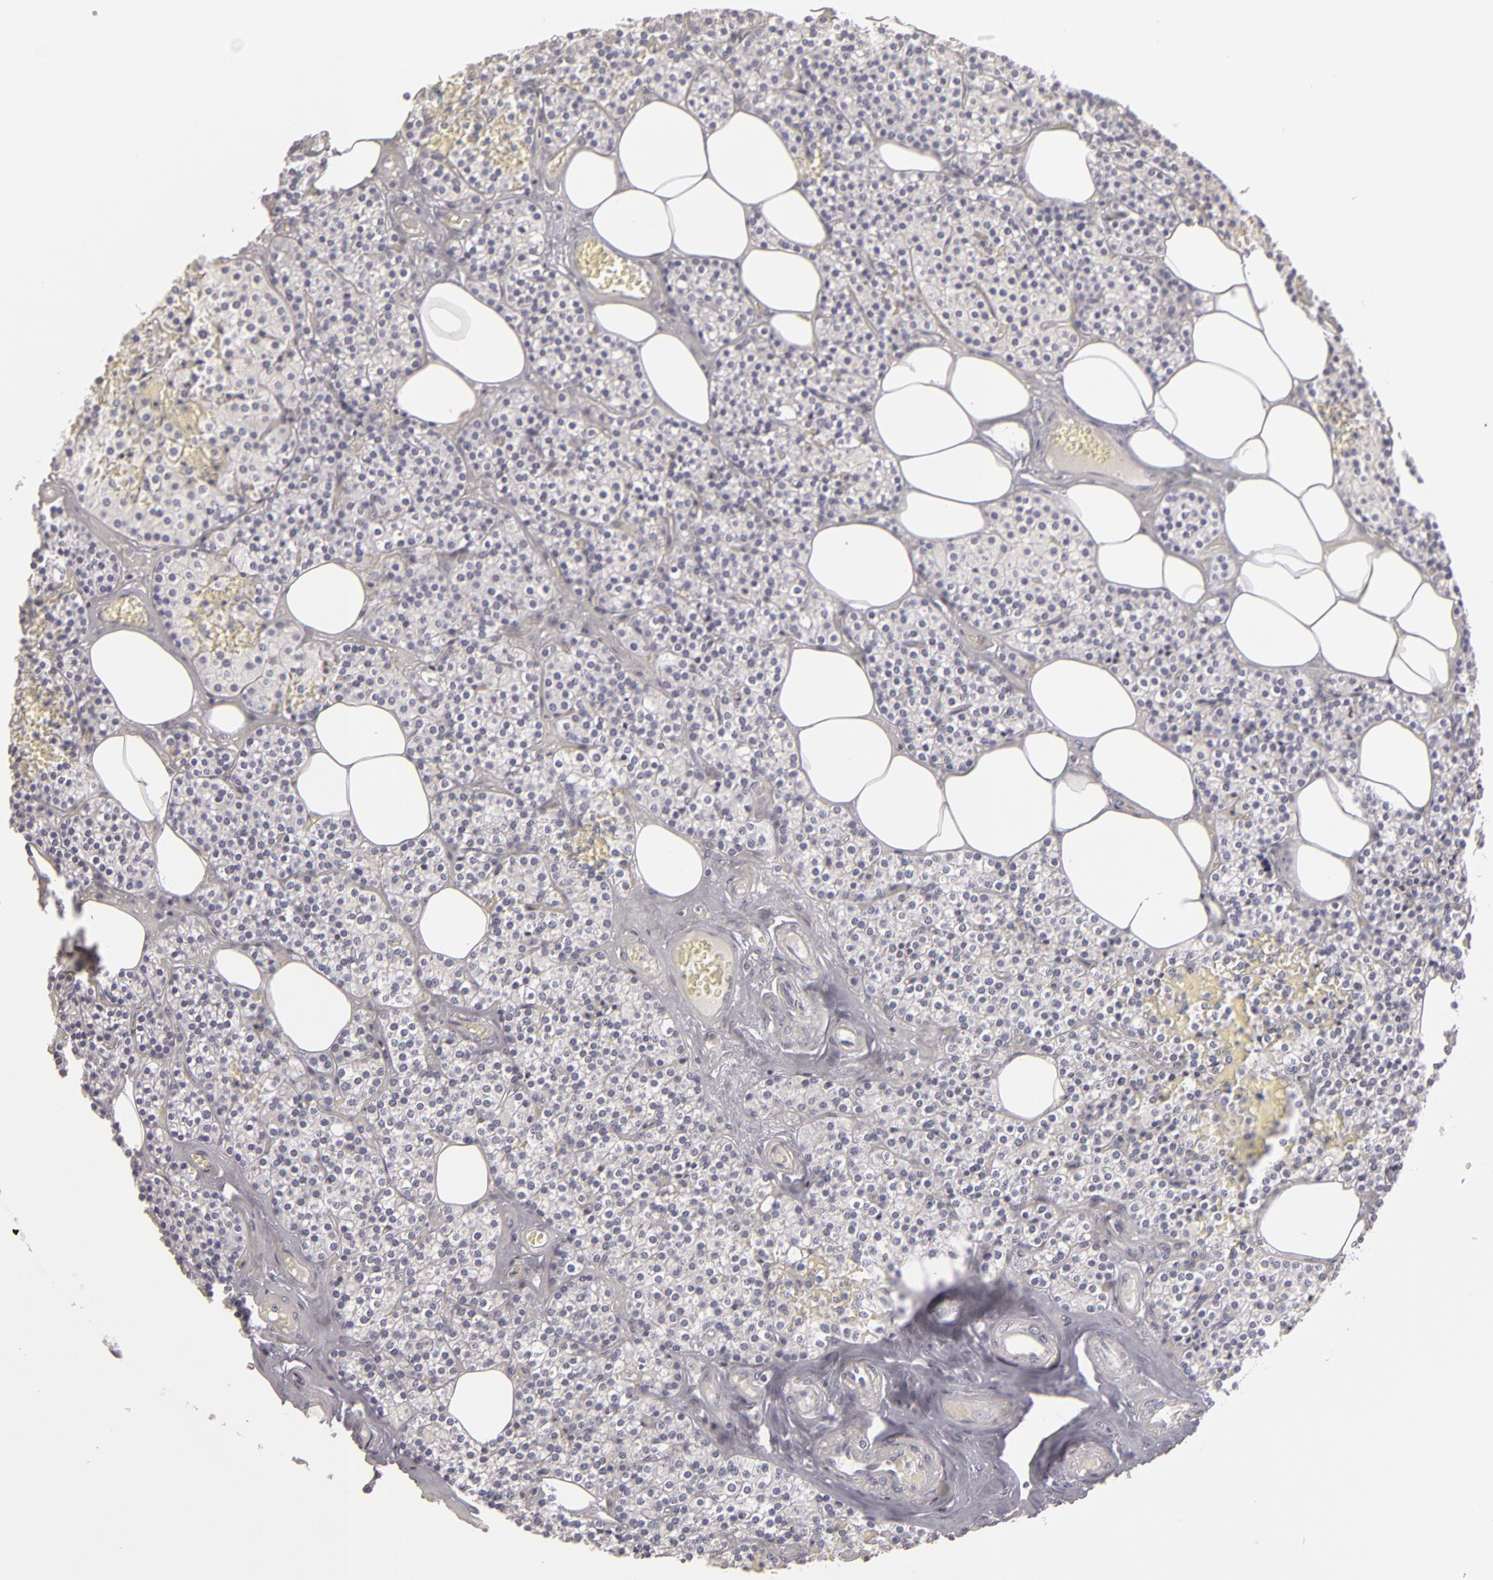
{"staining": {"intensity": "negative", "quantity": "none", "location": "none"}, "tissue": "parathyroid gland", "cell_type": "Glandular cells", "image_type": "normal", "snomed": [{"axis": "morphology", "description": "Normal tissue, NOS"}, {"axis": "topography", "description": "Parathyroid gland"}], "caption": "Immunohistochemistry image of unremarkable parathyroid gland stained for a protein (brown), which shows no expression in glandular cells.", "gene": "KCNAB2", "patient": {"sex": "male", "age": 51}}